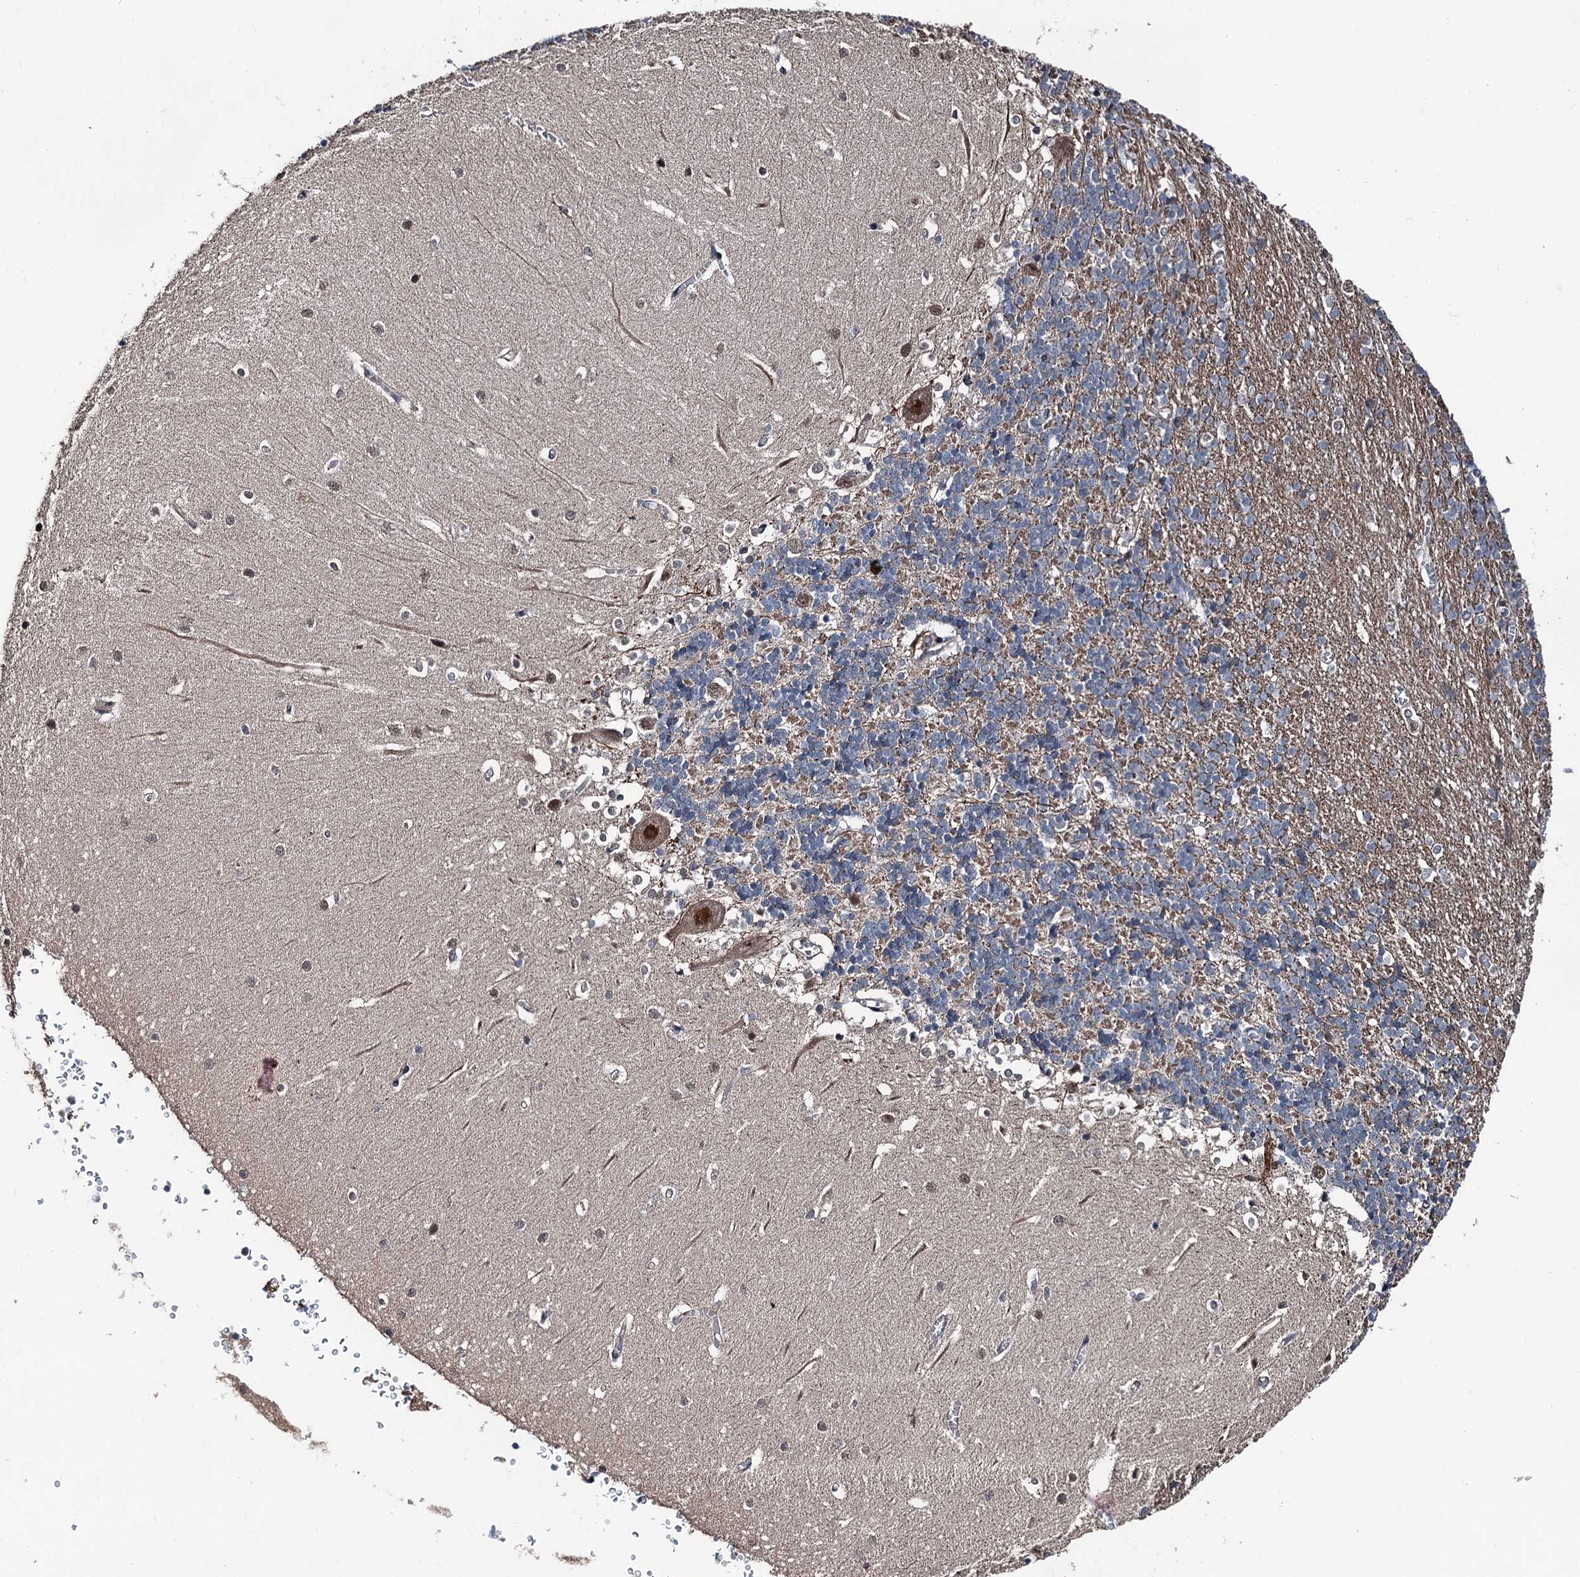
{"staining": {"intensity": "negative", "quantity": "none", "location": "none"}, "tissue": "cerebellum", "cell_type": "Cells in granular layer", "image_type": "normal", "snomed": [{"axis": "morphology", "description": "Normal tissue, NOS"}, {"axis": "topography", "description": "Cerebellum"}], "caption": "This is an IHC image of benign cerebellum. There is no positivity in cells in granular layer.", "gene": "PSMD13", "patient": {"sex": "male", "age": 37}}